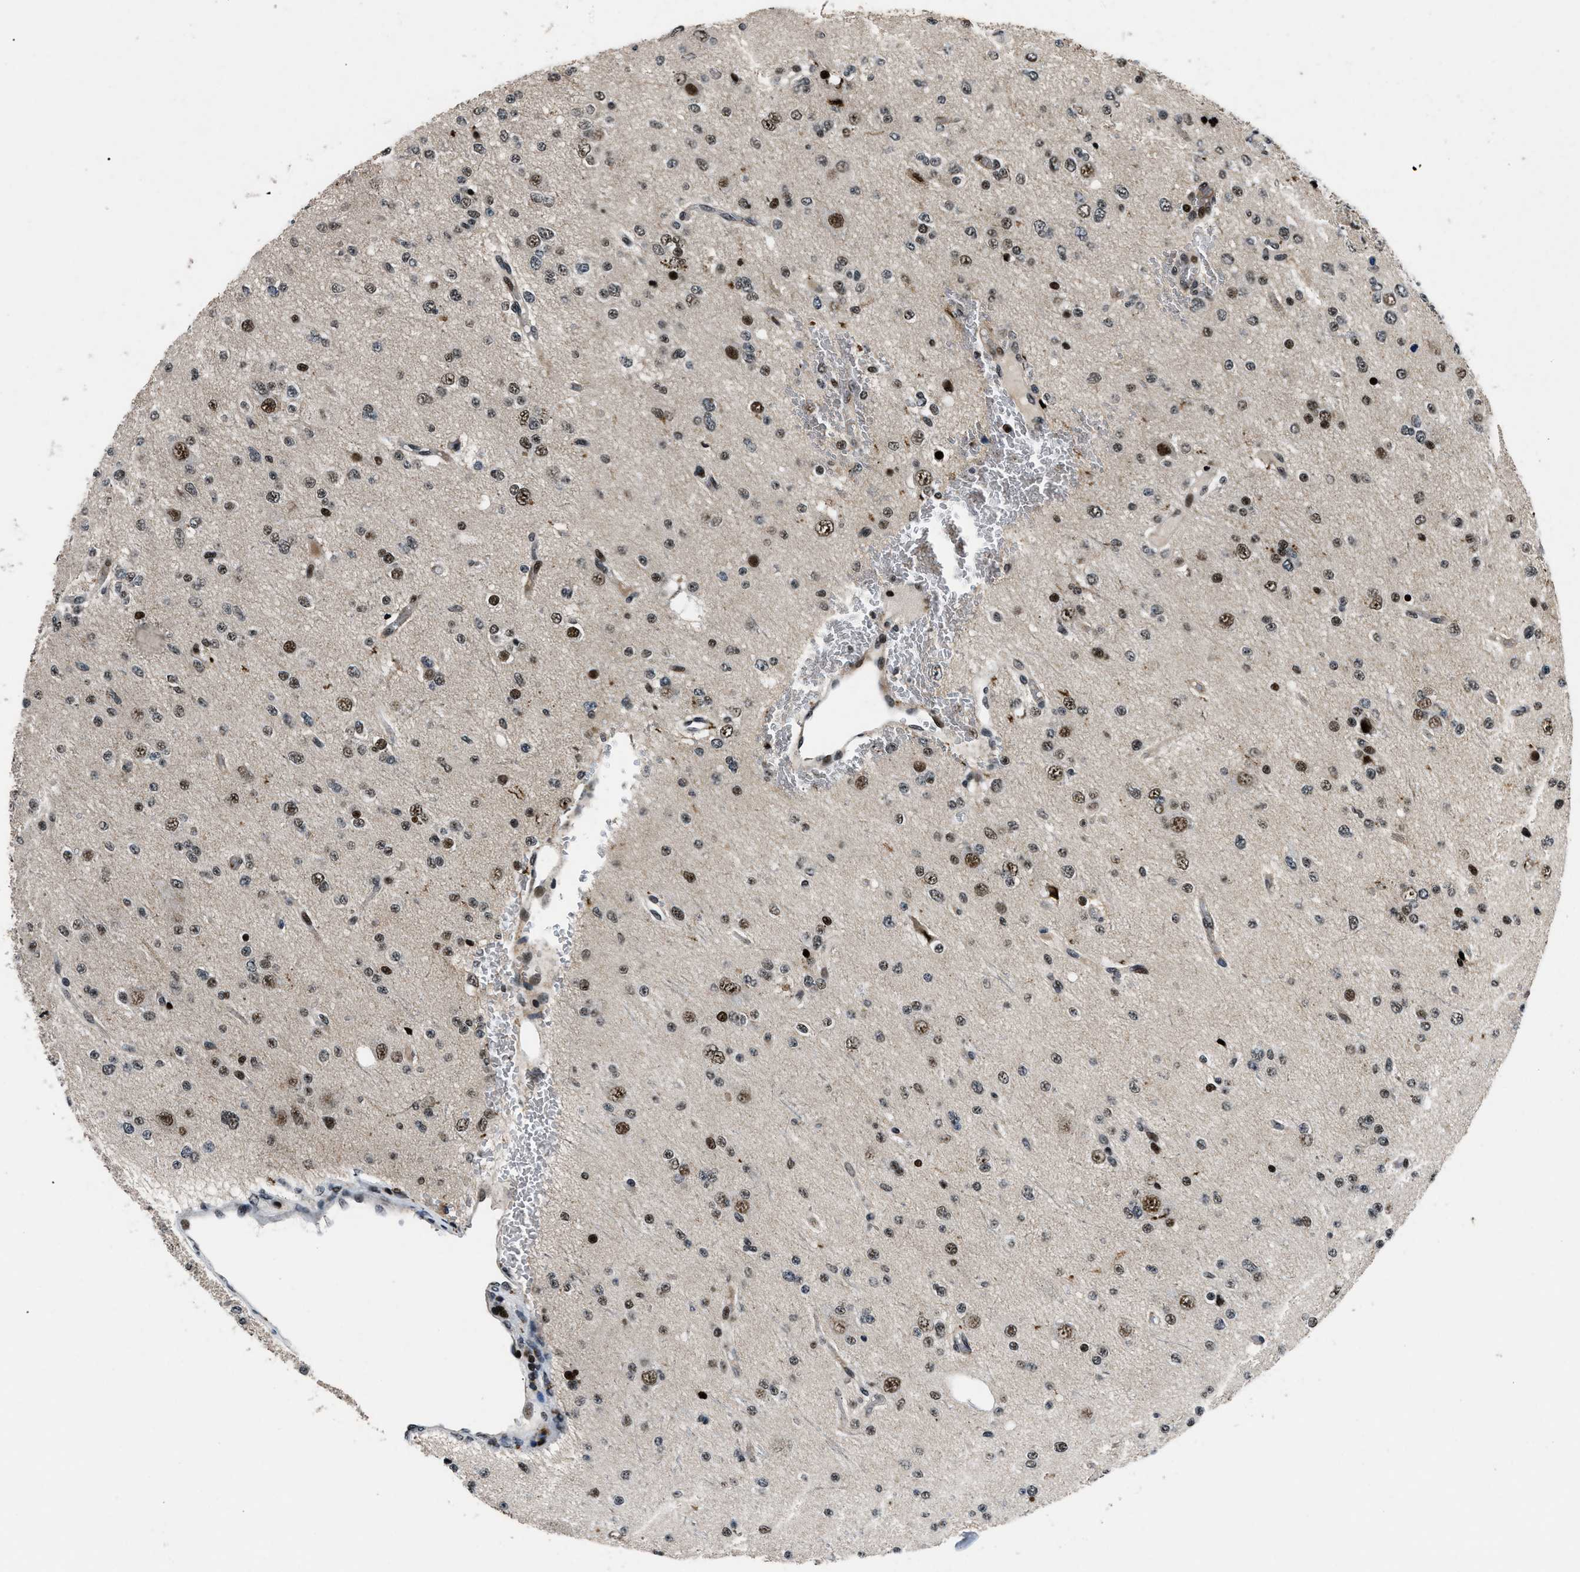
{"staining": {"intensity": "strong", "quantity": ">75%", "location": "nuclear"}, "tissue": "glioma", "cell_type": "Tumor cells", "image_type": "cancer", "snomed": [{"axis": "morphology", "description": "Glioma, malignant, Low grade"}, {"axis": "topography", "description": "Brain"}], "caption": "IHC image of neoplastic tissue: human glioma stained using immunohistochemistry (IHC) demonstrates high levels of strong protein expression localized specifically in the nuclear of tumor cells, appearing as a nuclear brown color.", "gene": "SMARCB1", "patient": {"sex": "male", "age": 38}}